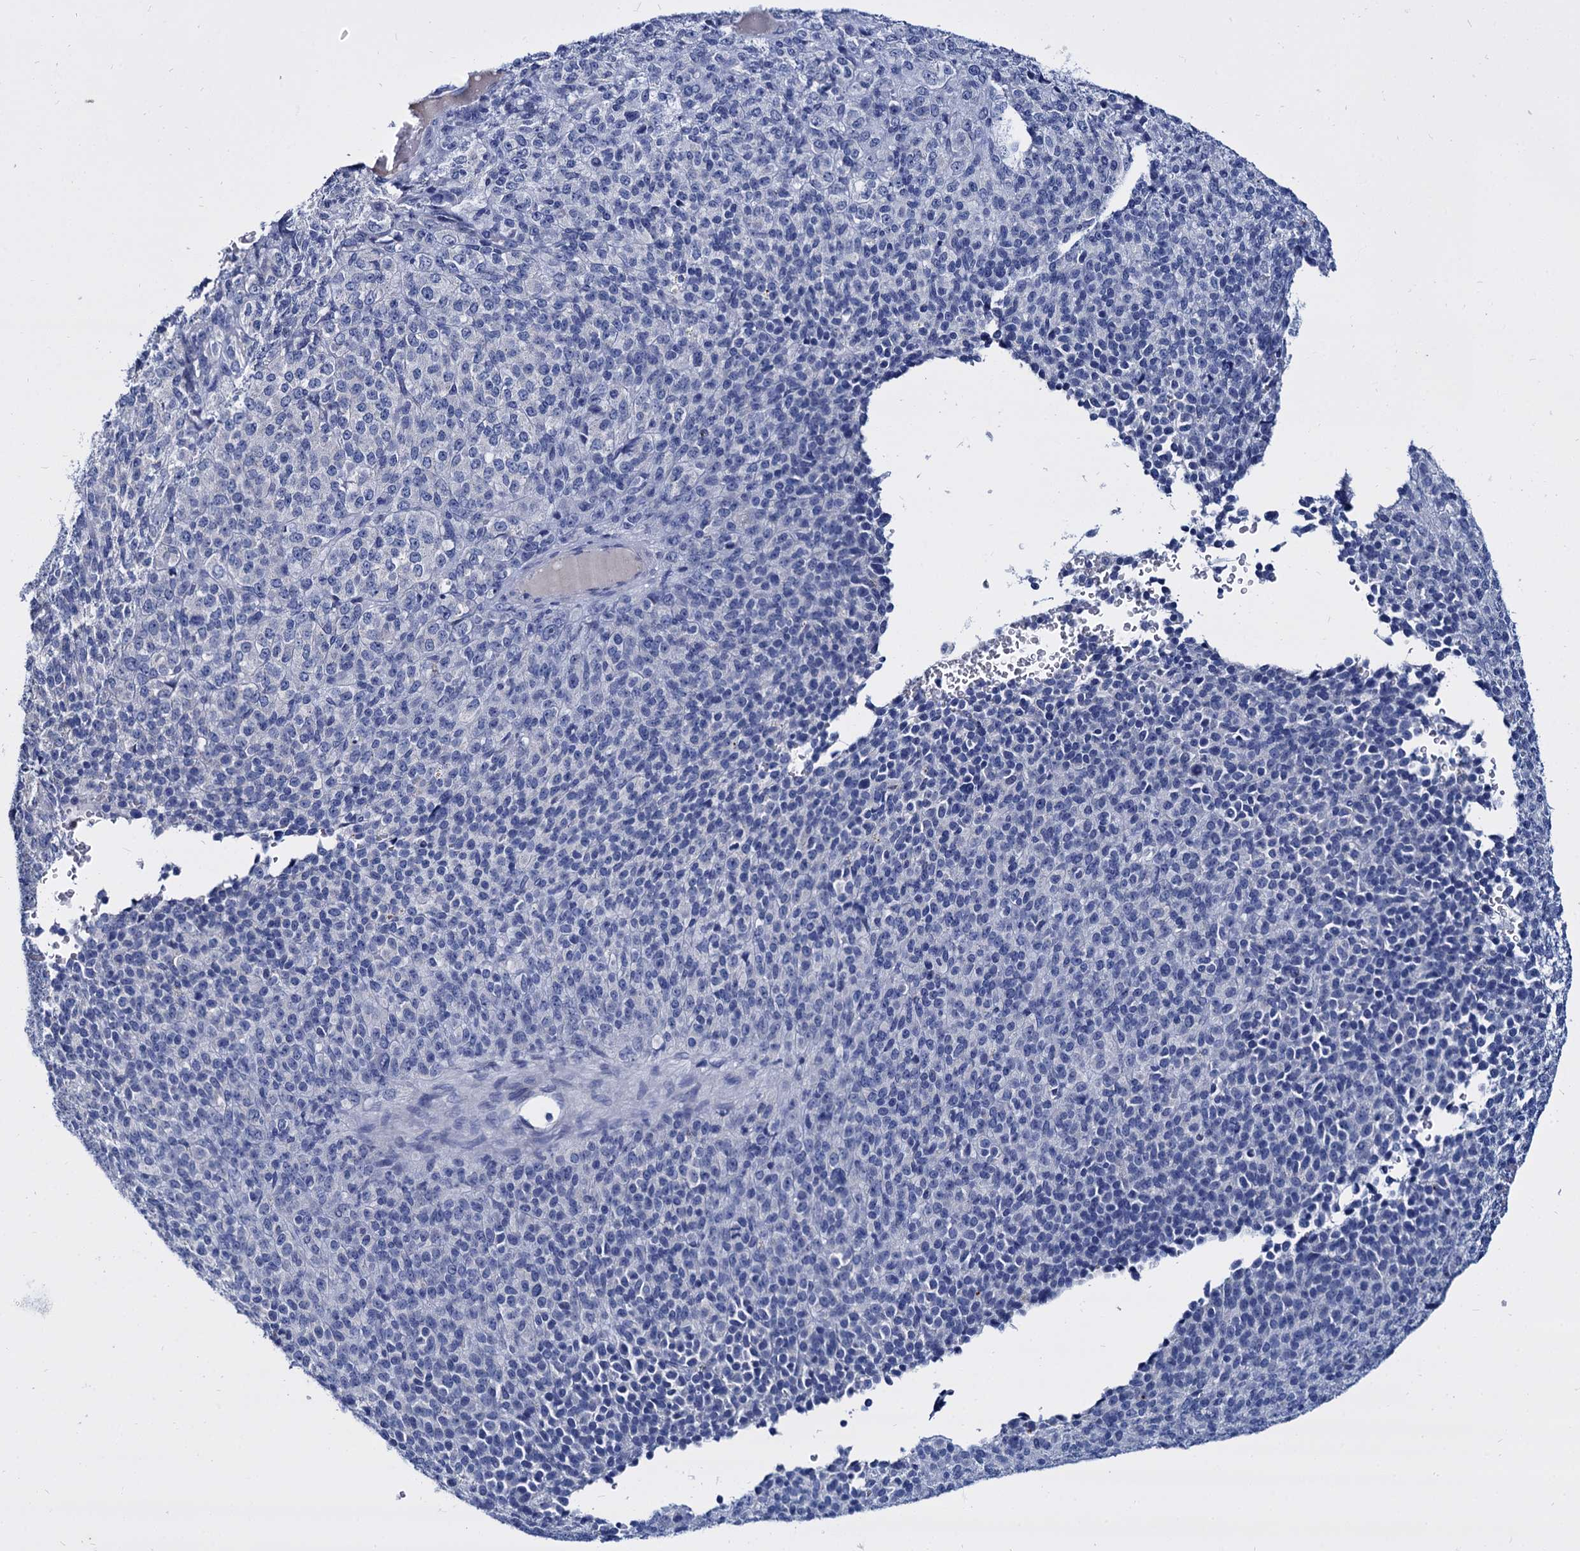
{"staining": {"intensity": "moderate", "quantity": "<25%", "location": "cytoplasmic/membranous"}, "tissue": "melanoma", "cell_type": "Tumor cells", "image_type": "cancer", "snomed": [{"axis": "morphology", "description": "Malignant melanoma, Metastatic site"}, {"axis": "topography", "description": "Brain"}], "caption": "Melanoma stained for a protein reveals moderate cytoplasmic/membranous positivity in tumor cells.", "gene": "WWC3", "patient": {"sex": "female", "age": 56}}